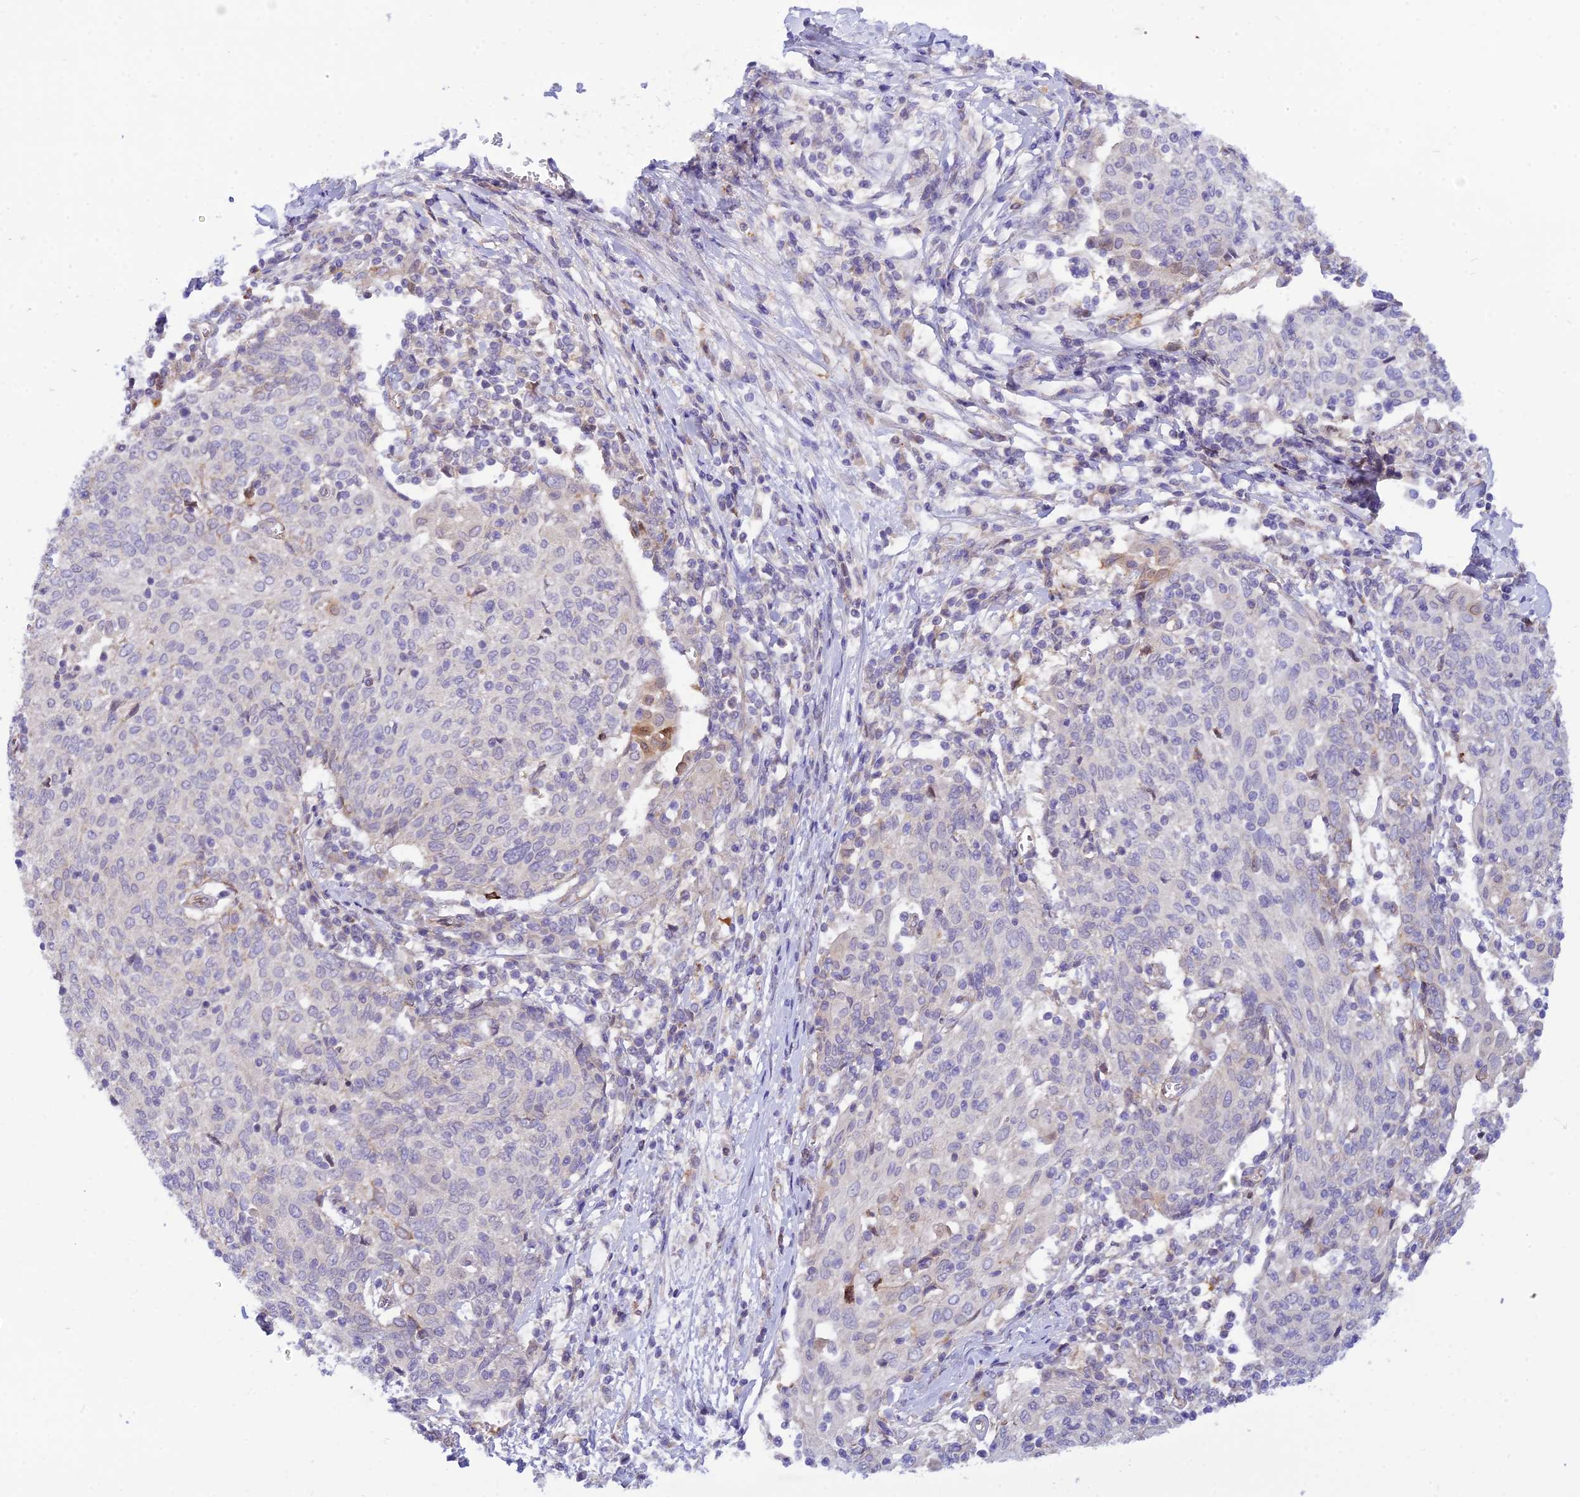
{"staining": {"intensity": "negative", "quantity": "none", "location": "none"}, "tissue": "cervical cancer", "cell_type": "Tumor cells", "image_type": "cancer", "snomed": [{"axis": "morphology", "description": "Squamous cell carcinoma, NOS"}, {"axis": "topography", "description": "Cervix"}], "caption": "IHC of human squamous cell carcinoma (cervical) exhibits no expression in tumor cells.", "gene": "TRIM43B", "patient": {"sex": "female", "age": 52}}